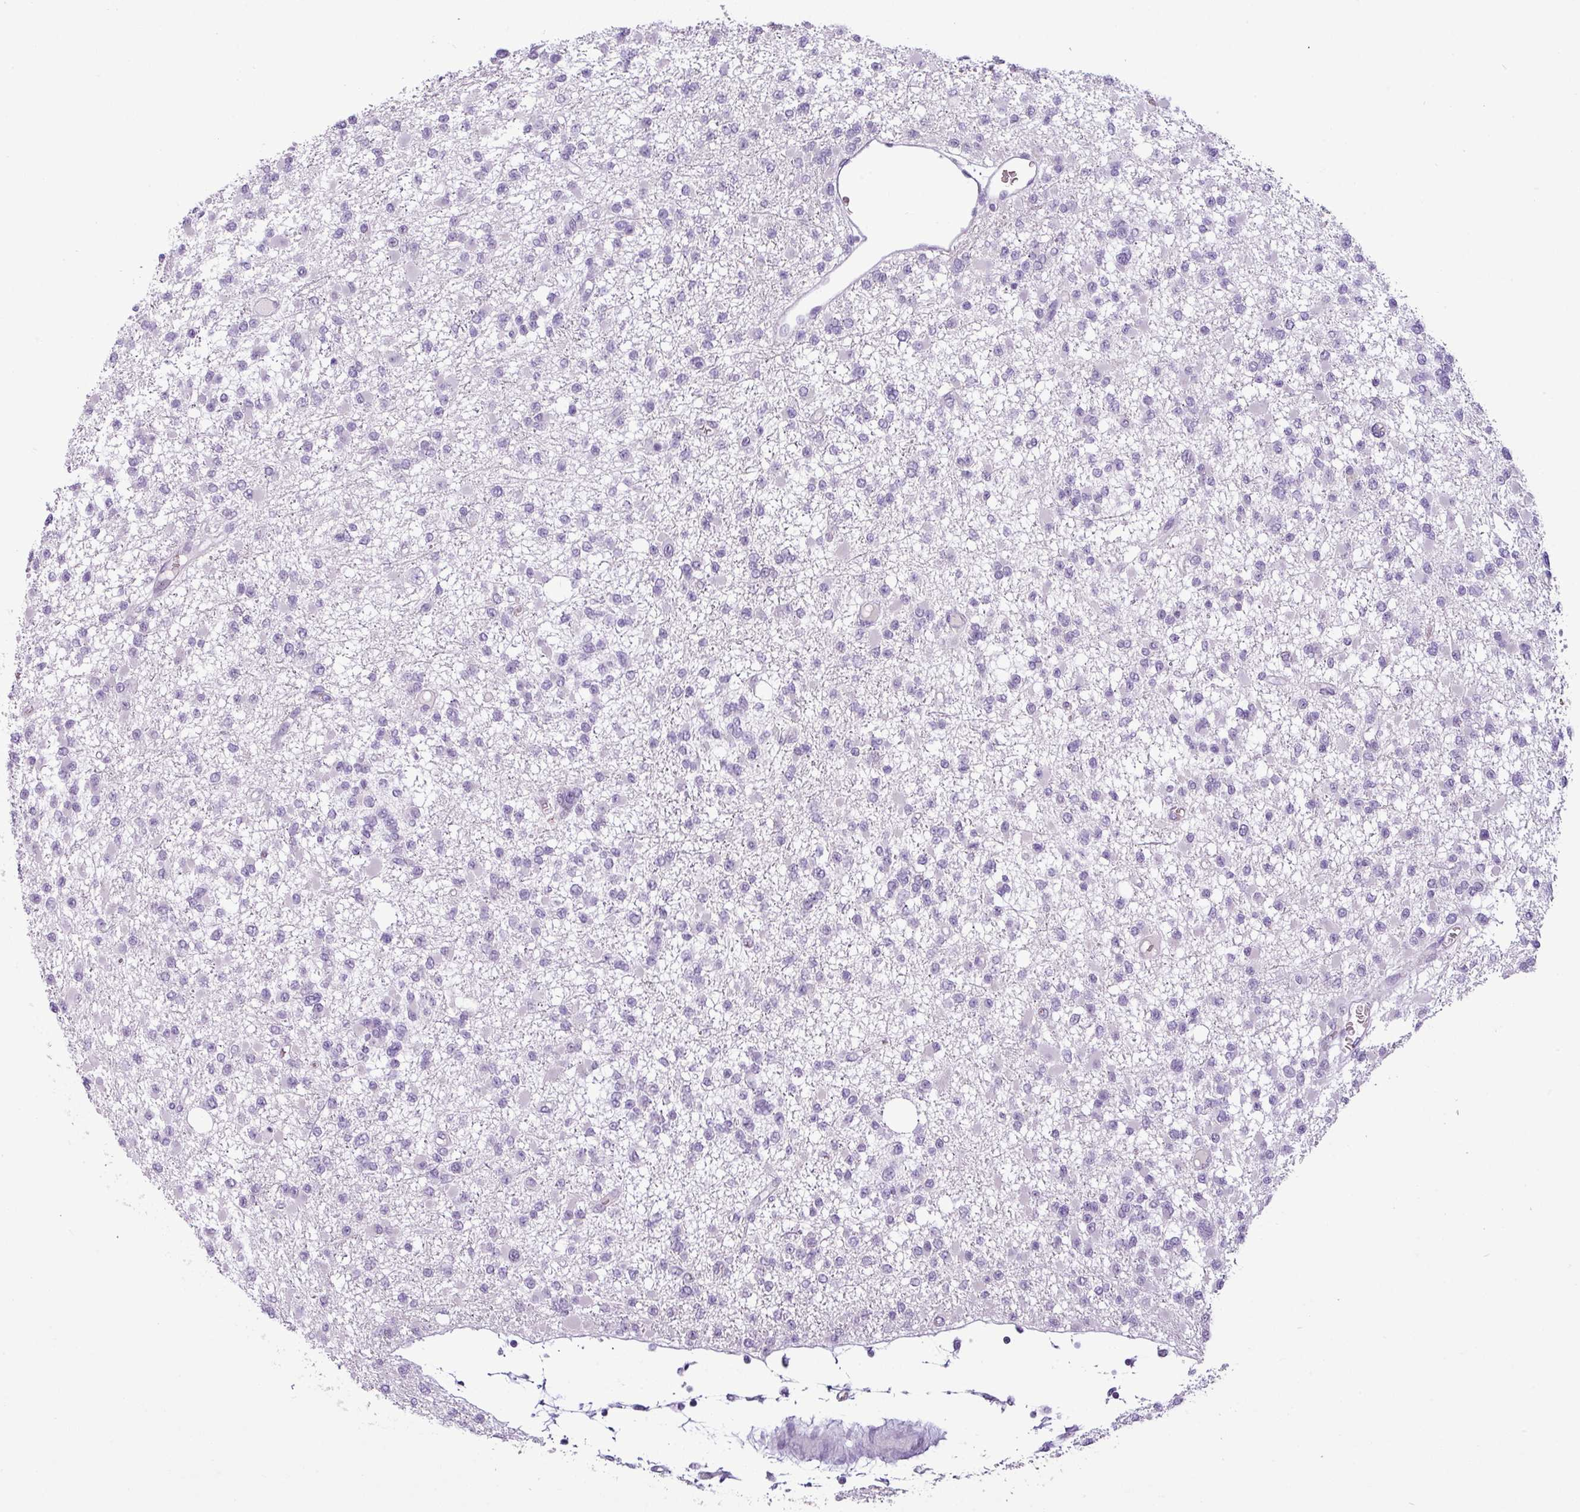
{"staining": {"intensity": "negative", "quantity": "none", "location": "none"}, "tissue": "glioma", "cell_type": "Tumor cells", "image_type": "cancer", "snomed": [{"axis": "morphology", "description": "Glioma, malignant, Low grade"}, {"axis": "topography", "description": "Brain"}], "caption": "Protein analysis of malignant glioma (low-grade) displays no significant staining in tumor cells.", "gene": "CDH16", "patient": {"sex": "female", "age": 22}}